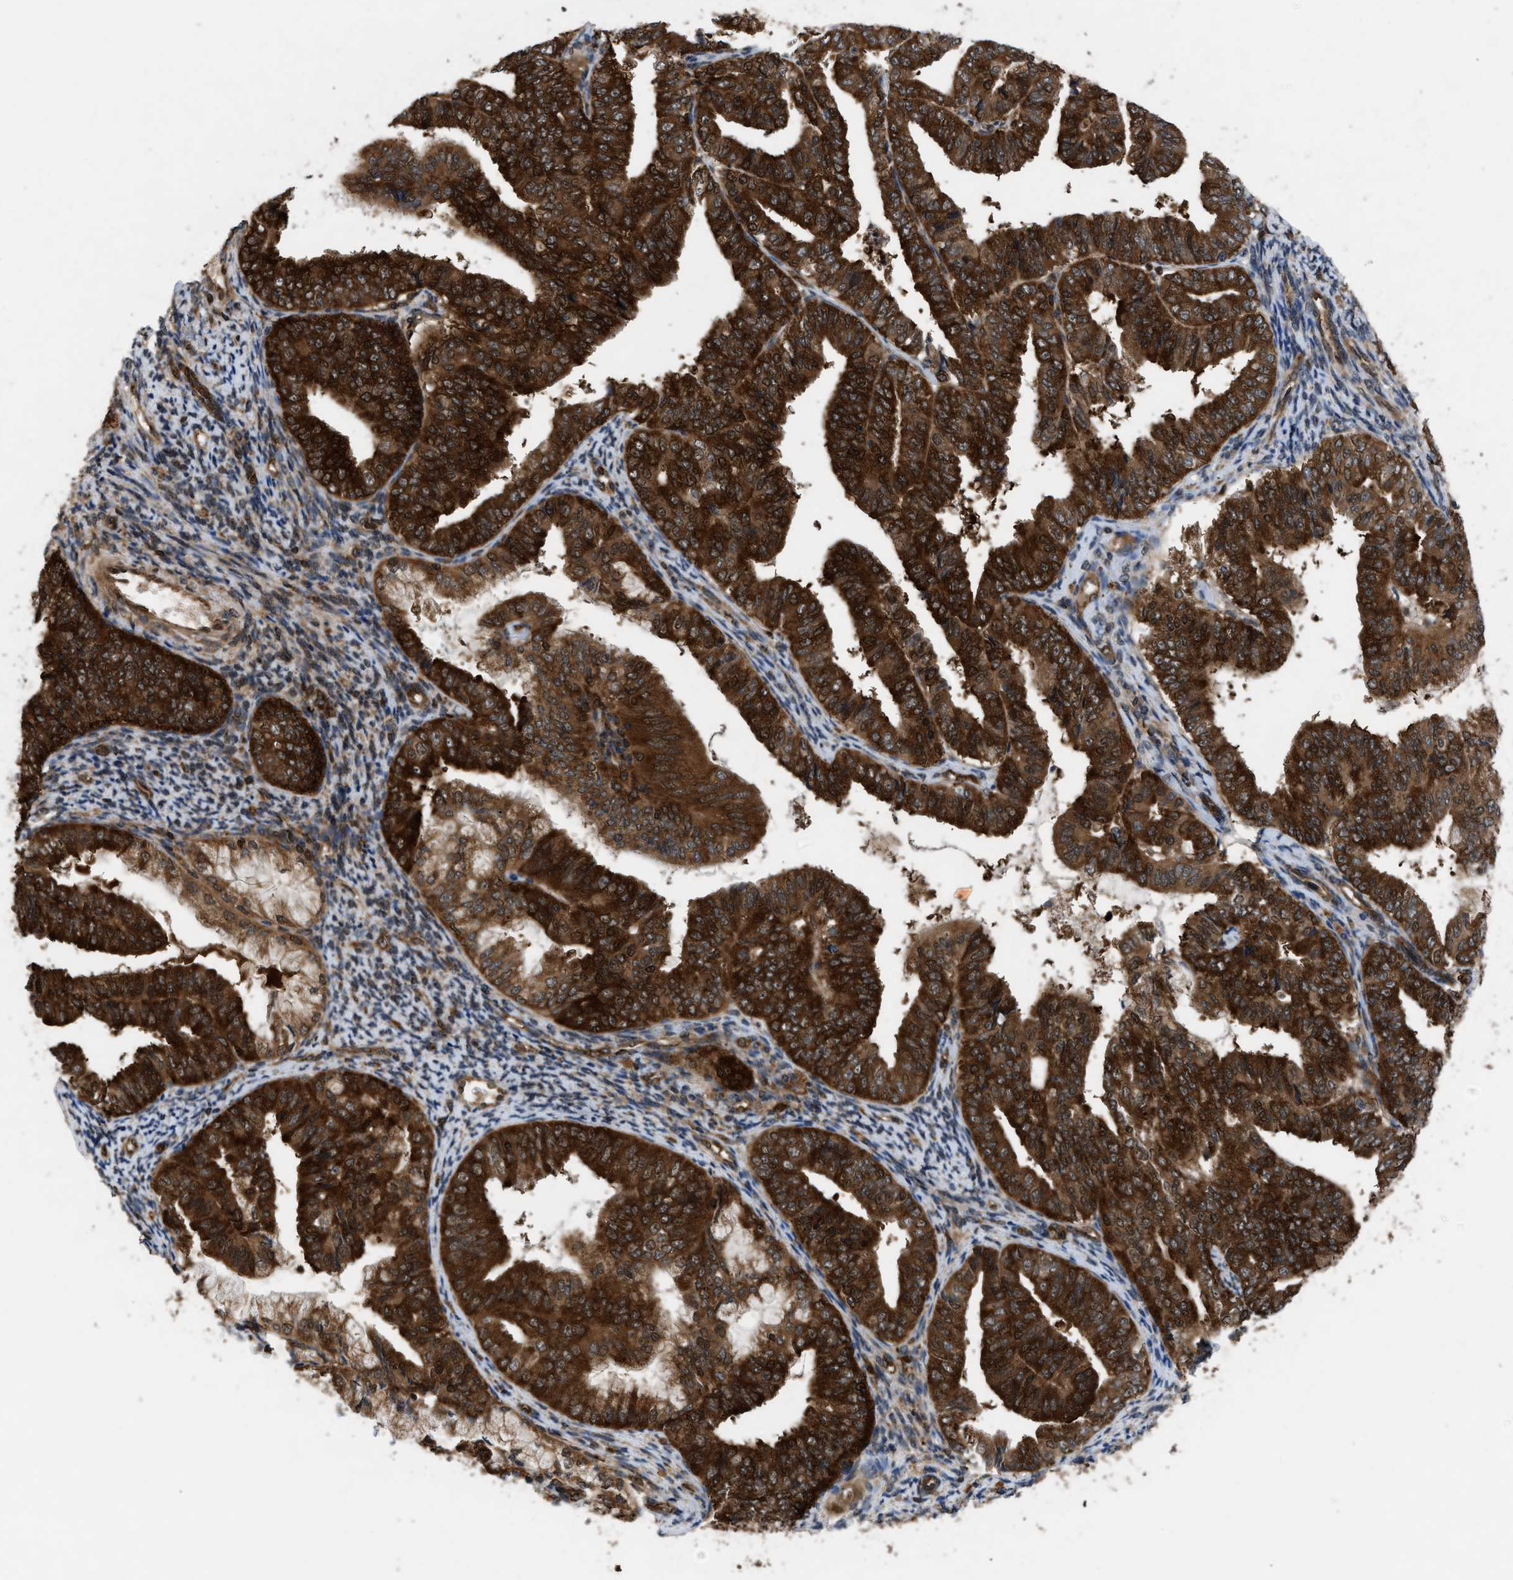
{"staining": {"intensity": "strong", "quantity": ">75%", "location": "cytoplasmic/membranous,nuclear"}, "tissue": "endometrial cancer", "cell_type": "Tumor cells", "image_type": "cancer", "snomed": [{"axis": "morphology", "description": "Adenocarcinoma, NOS"}, {"axis": "topography", "description": "Endometrium"}], "caption": "Immunohistochemistry of human endometrial cancer displays high levels of strong cytoplasmic/membranous and nuclear expression in about >75% of tumor cells.", "gene": "OXSR1", "patient": {"sex": "female", "age": 63}}